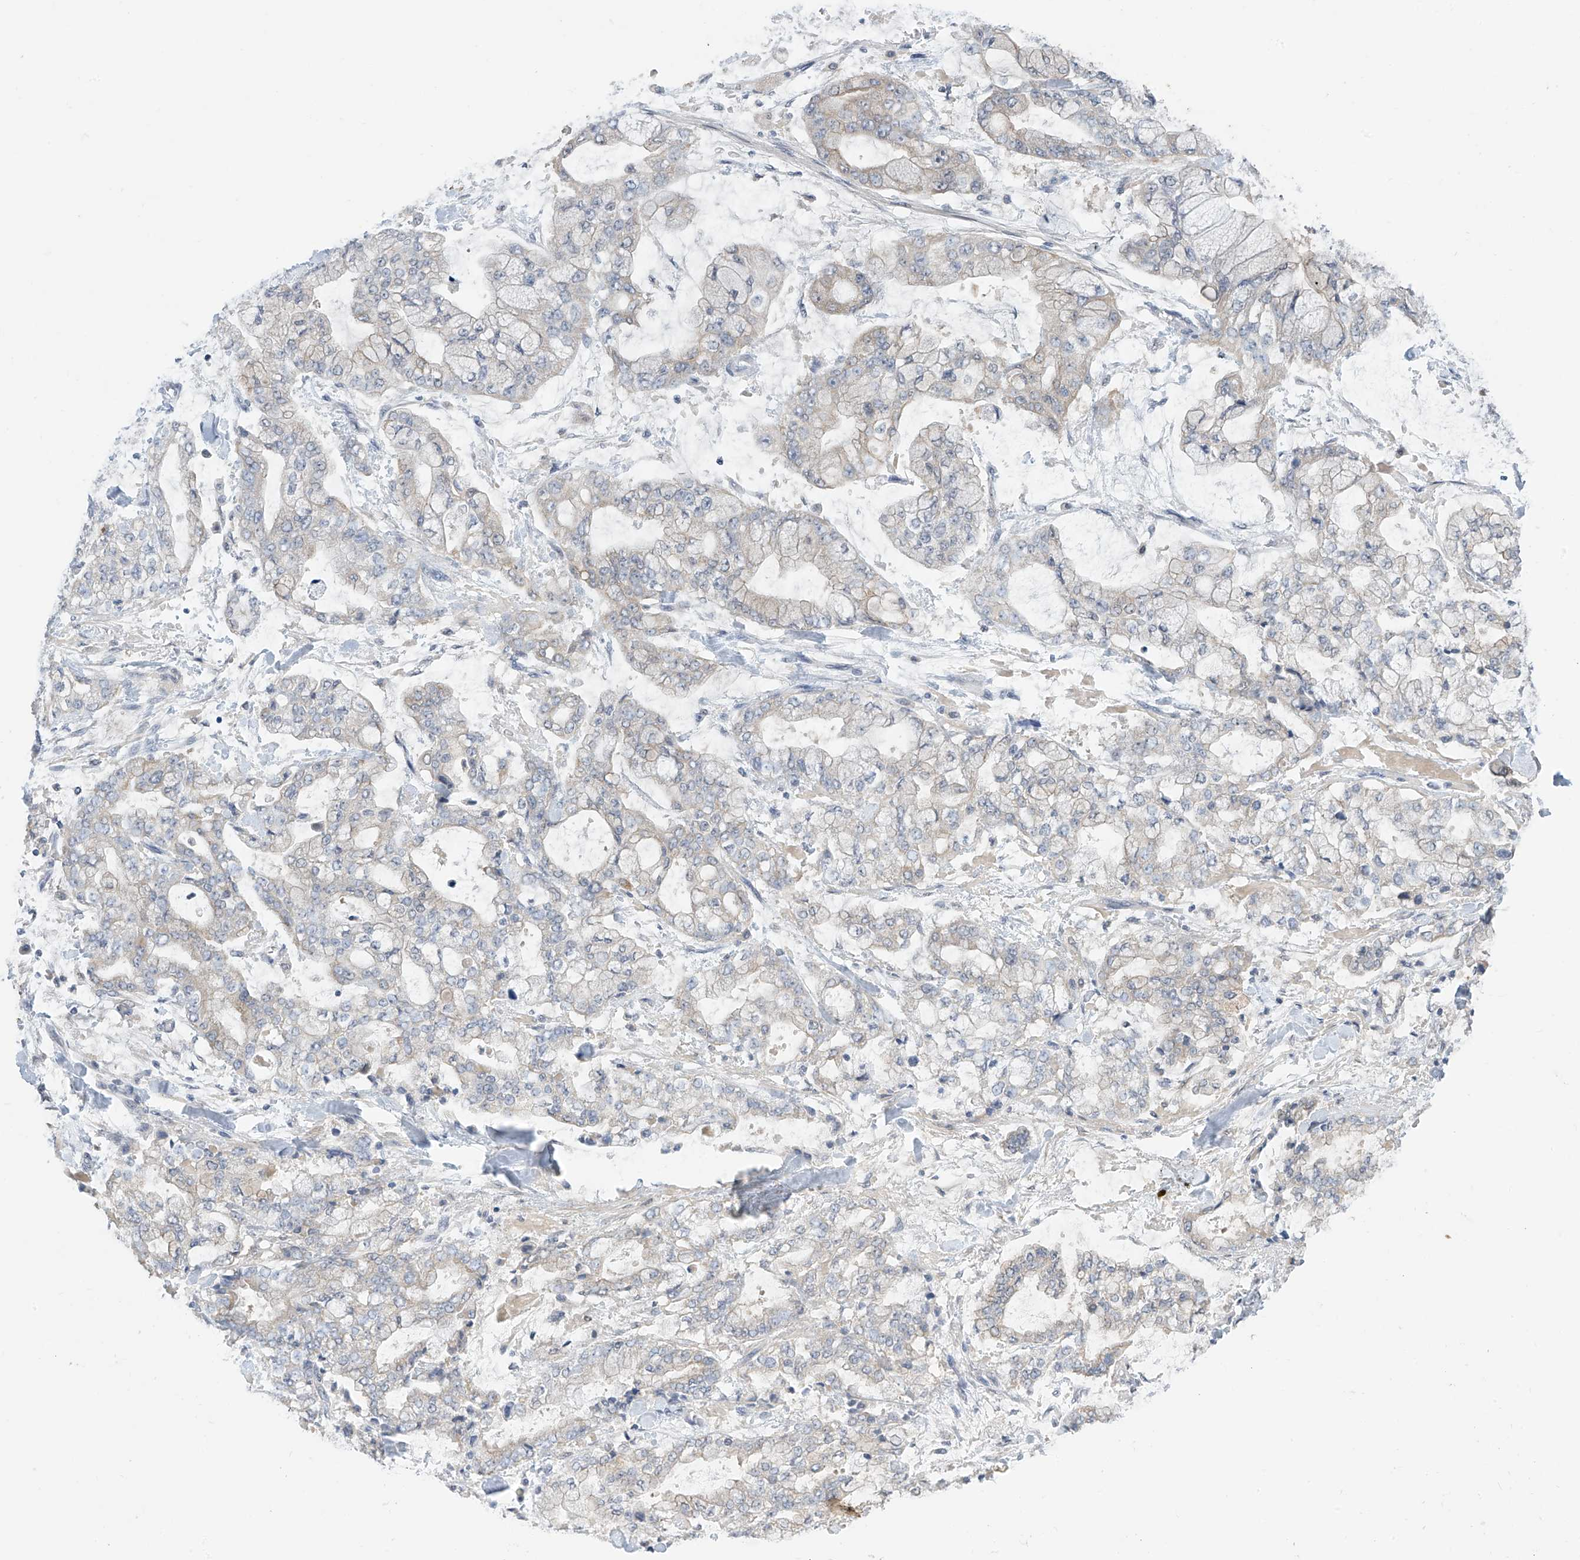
{"staining": {"intensity": "weak", "quantity": "<25%", "location": "cytoplasmic/membranous"}, "tissue": "stomach cancer", "cell_type": "Tumor cells", "image_type": "cancer", "snomed": [{"axis": "morphology", "description": "Normal tissue, NOS"}, {"axis": "morphology", "description": "Adenocarcinoma, NOS"}, {"axis": "topography", "description": "Stomach, upper"}, {"axis": "topography", "description": "Stomach"}], "caption": "An immunohistochemistry (IHC) histopathology image of stomach cancer is shown. There is no staining in tumor cells of stomach cancer.", "gene": "APLF", "patient": {"sex": "male", "age": 76}}